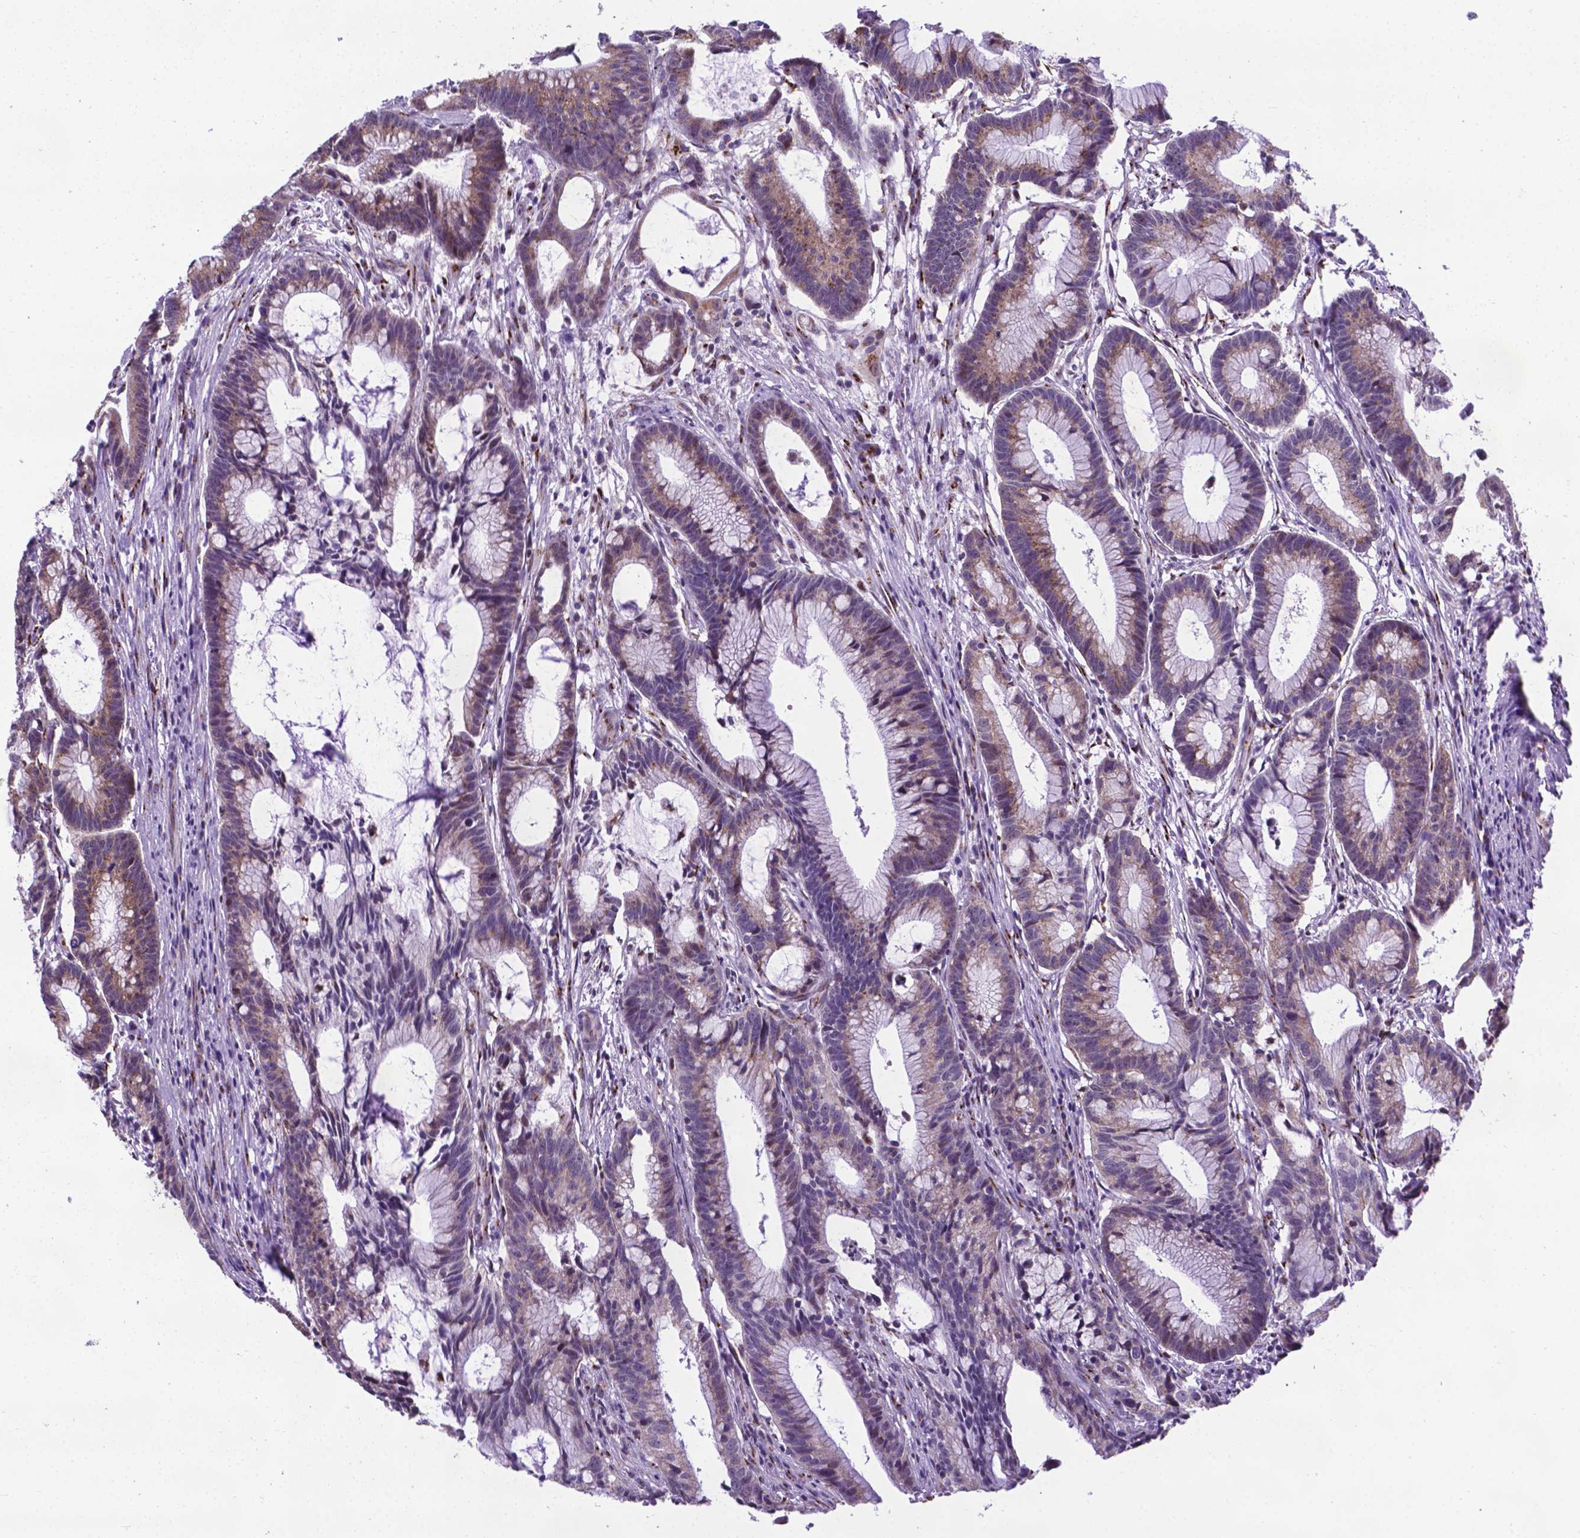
{"staining": {"intensity": "moderate", "quantity": "25%-75%", "location": "cytoplasmic/membranous"}, "tissue": "colorectal cancer", "cell_type": "Tumor cells", "image_type": "cancer", "snomed": [{"axis": "morphology", "description": "Adenocarcinoma, NOS"}, {"axis": "topography", "description": "Colon"}], "caption": "Protein expression analysis of colorectal cancer (adenocarcinoma) exhibits moderate cytoplasmic/membranous positivity in approximately 25%-75% of tumor cells. Using DAB (3,3'-diaminobenzidine) (brown) and hematoxylin (blue) stains, captured at high magnification using brightfield microscopy.", "gene": "MRPL10", "patient": {"sex": "female", "age": 78}}